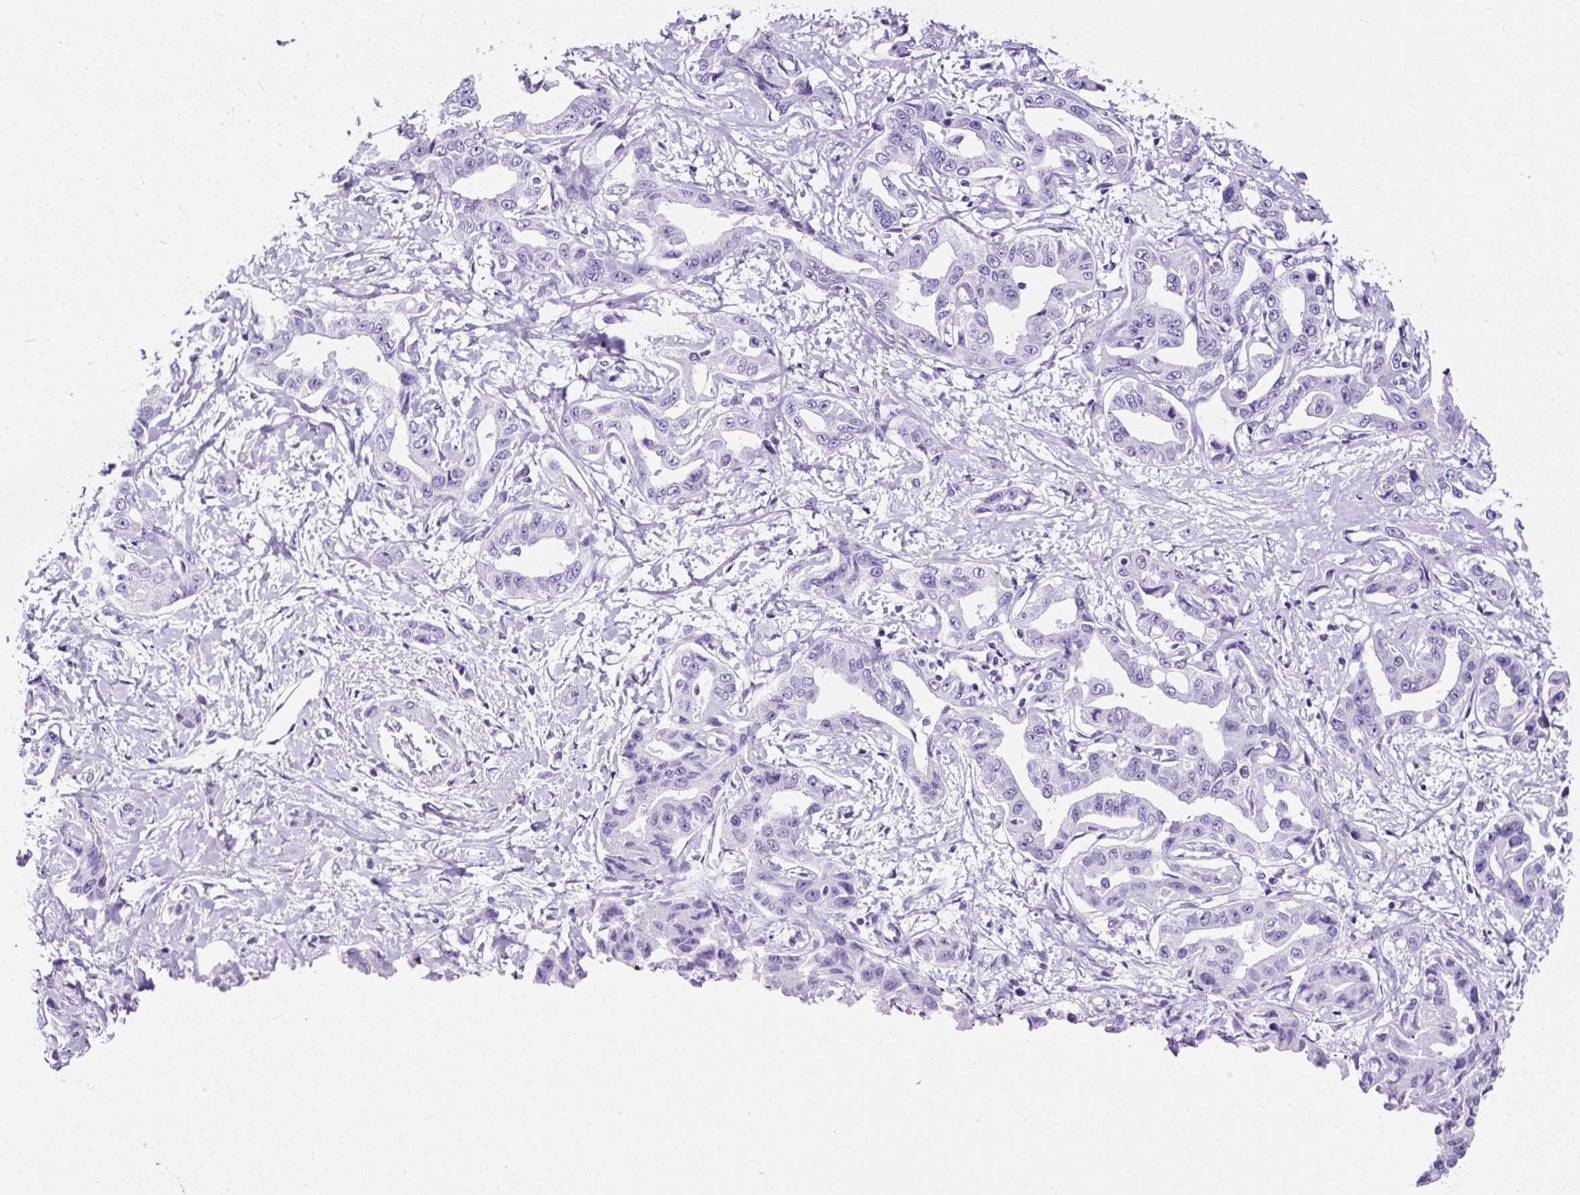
{"staining": {"intensity": "negative", "quantity": "none", "location": "none"}, "tissue": "liver cancer", "cell_type": "Tumor cells", "image_type": "cancer", "snomed": [{"axis": "morphology", "description": "Cholangiocarcinoma"}, {"axis": "topography", "description": "Liver"}], "caption": "Tumor cells show no significant staining in liver cancer.", "gene": "NTS", "patient": {"sex": "male", "age": 59}}